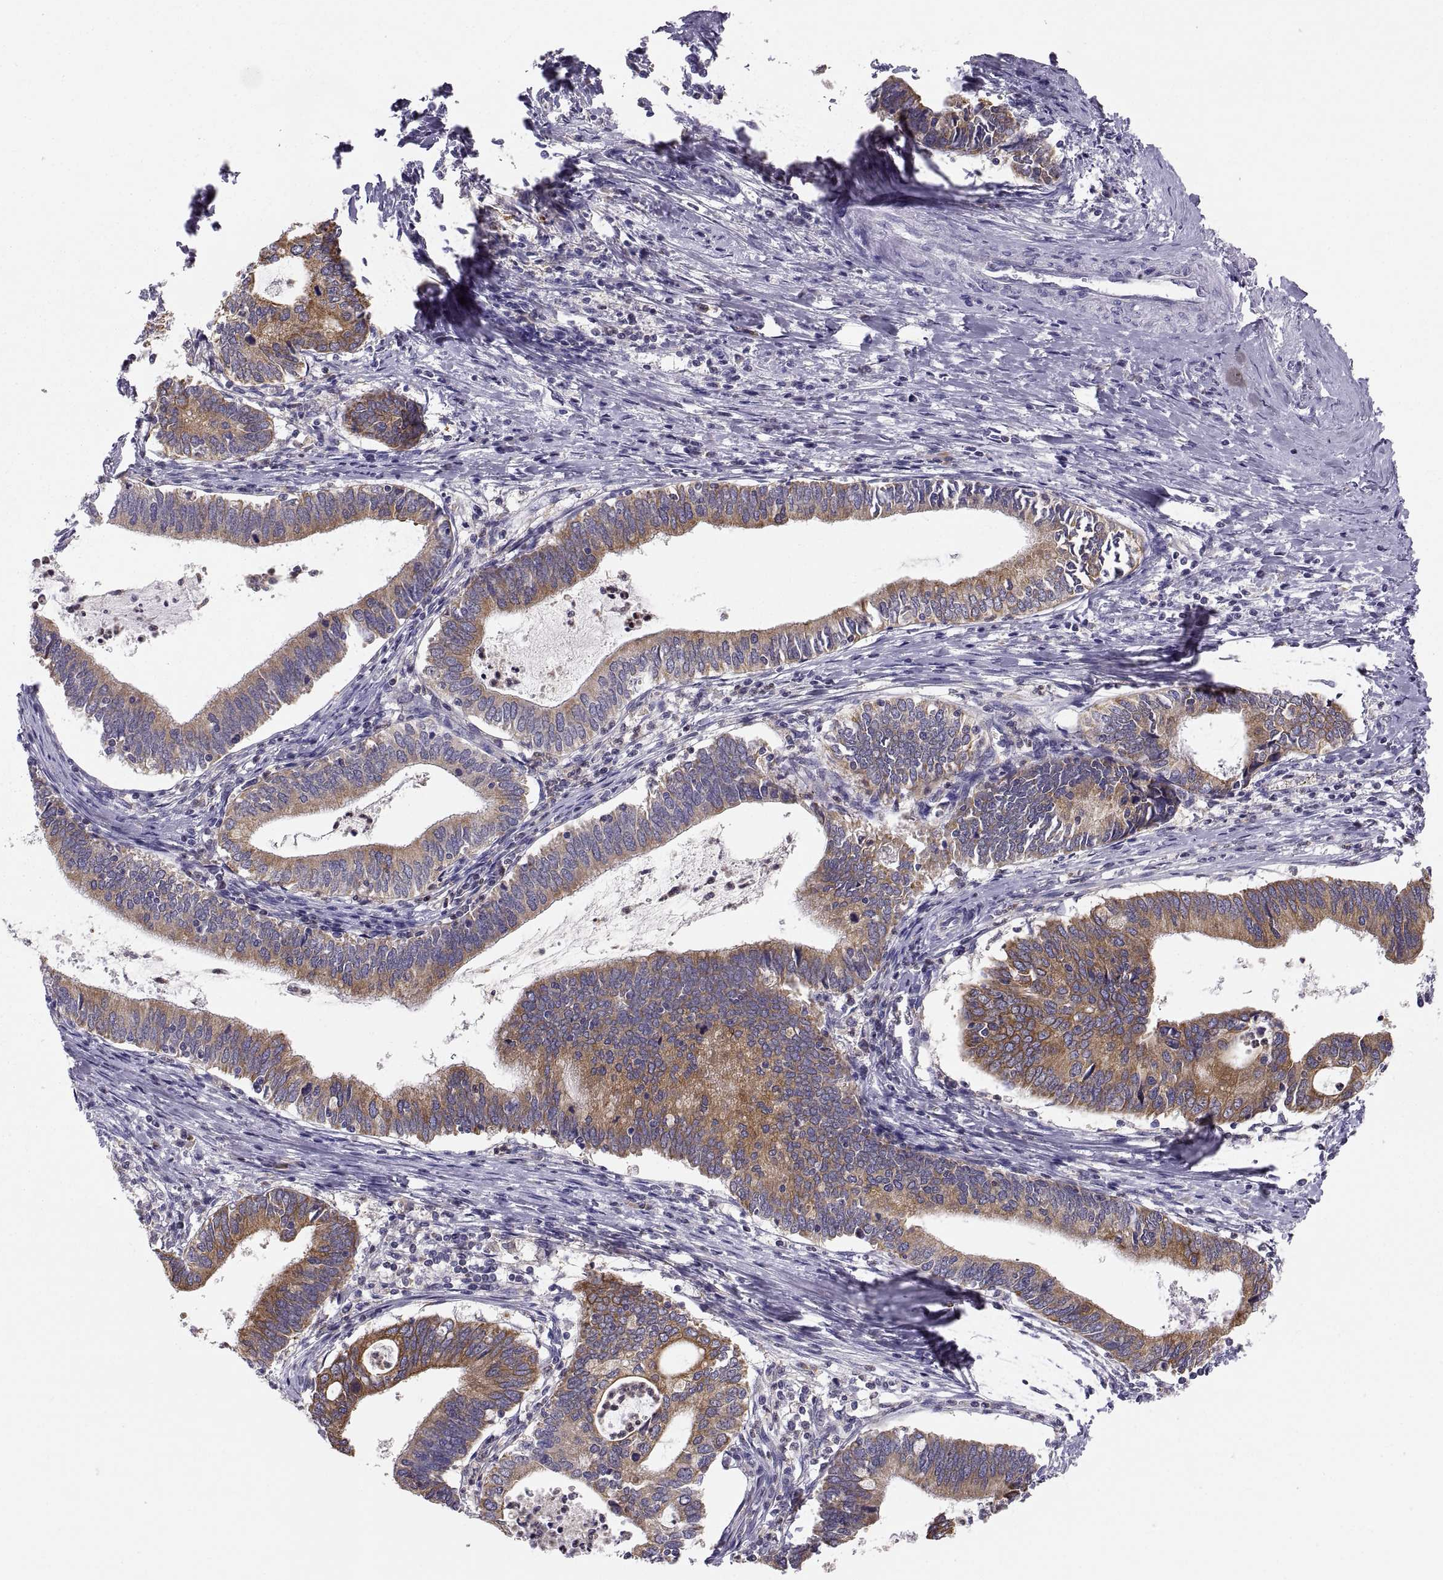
{"staining": {"intensity": "moderate", "quantity": "25%-75%", "location": "cytoplasmic/membranous"}, "tissue": "cervical cancer", "cell_type": "Tumor cells", "image_type": "cancer", "snomed": [{"axis": "morphology", "description": "Adenocarcinoma, NOS"}, {"axis": "topography", "description": "Cervix"}], "caption": "Approximately 25%-75% of tumor cells in cervical adenocarcinoma reveal moderate cytoplasmic/membranous protein staining as visualized by brown immunohistochemical staining.", "gene": "ERO1A", "patient": {"sex": "female", "age": 42}}